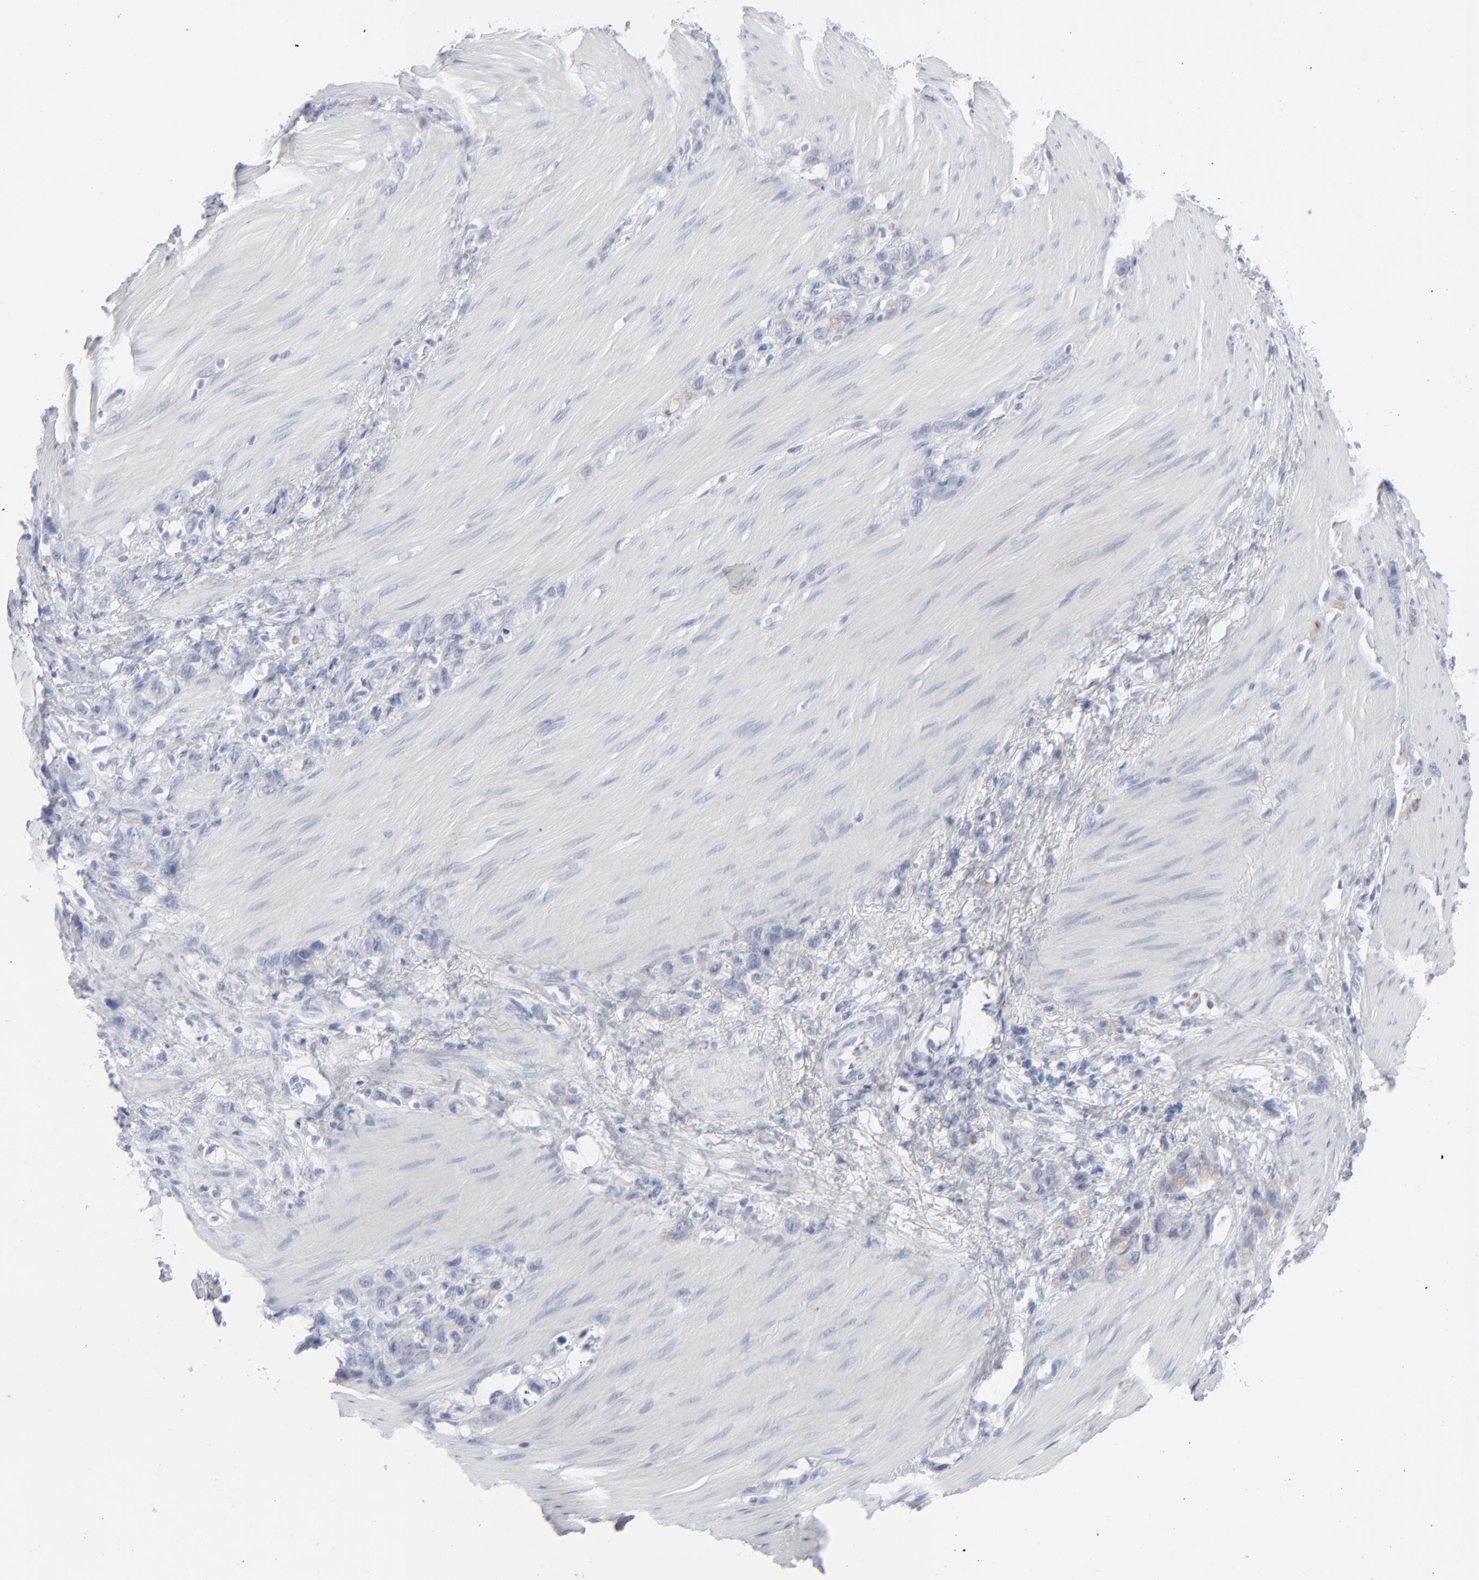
{"staining": {"intensity": "negative", "quantity": "none", "location": "none"}, "tissue": "stomach cancer", "cell_type": "Tumor cells", "image_type": "cancer", "snomed": [{"axis": "morphology", "description": "Normal tissue, NOS"}, {"axis": "morphology", "description": "Adenocarcinoma, NOS"}, {"axis": "morphology", "description": "Adenocarcinoma, High grade"}, {"axis": "topography", "description": "Stomach, upper"}, {"axis": "topography", "description": "Stomach"}], "caption": "An IHC photomicrograph of adenocarcinoma (stomach) is shown. There is no staining in tumor cells of adenocarcinoma (stomach).", "gene": "MSLN", "patient": {"sex": "female", "age": 65}}